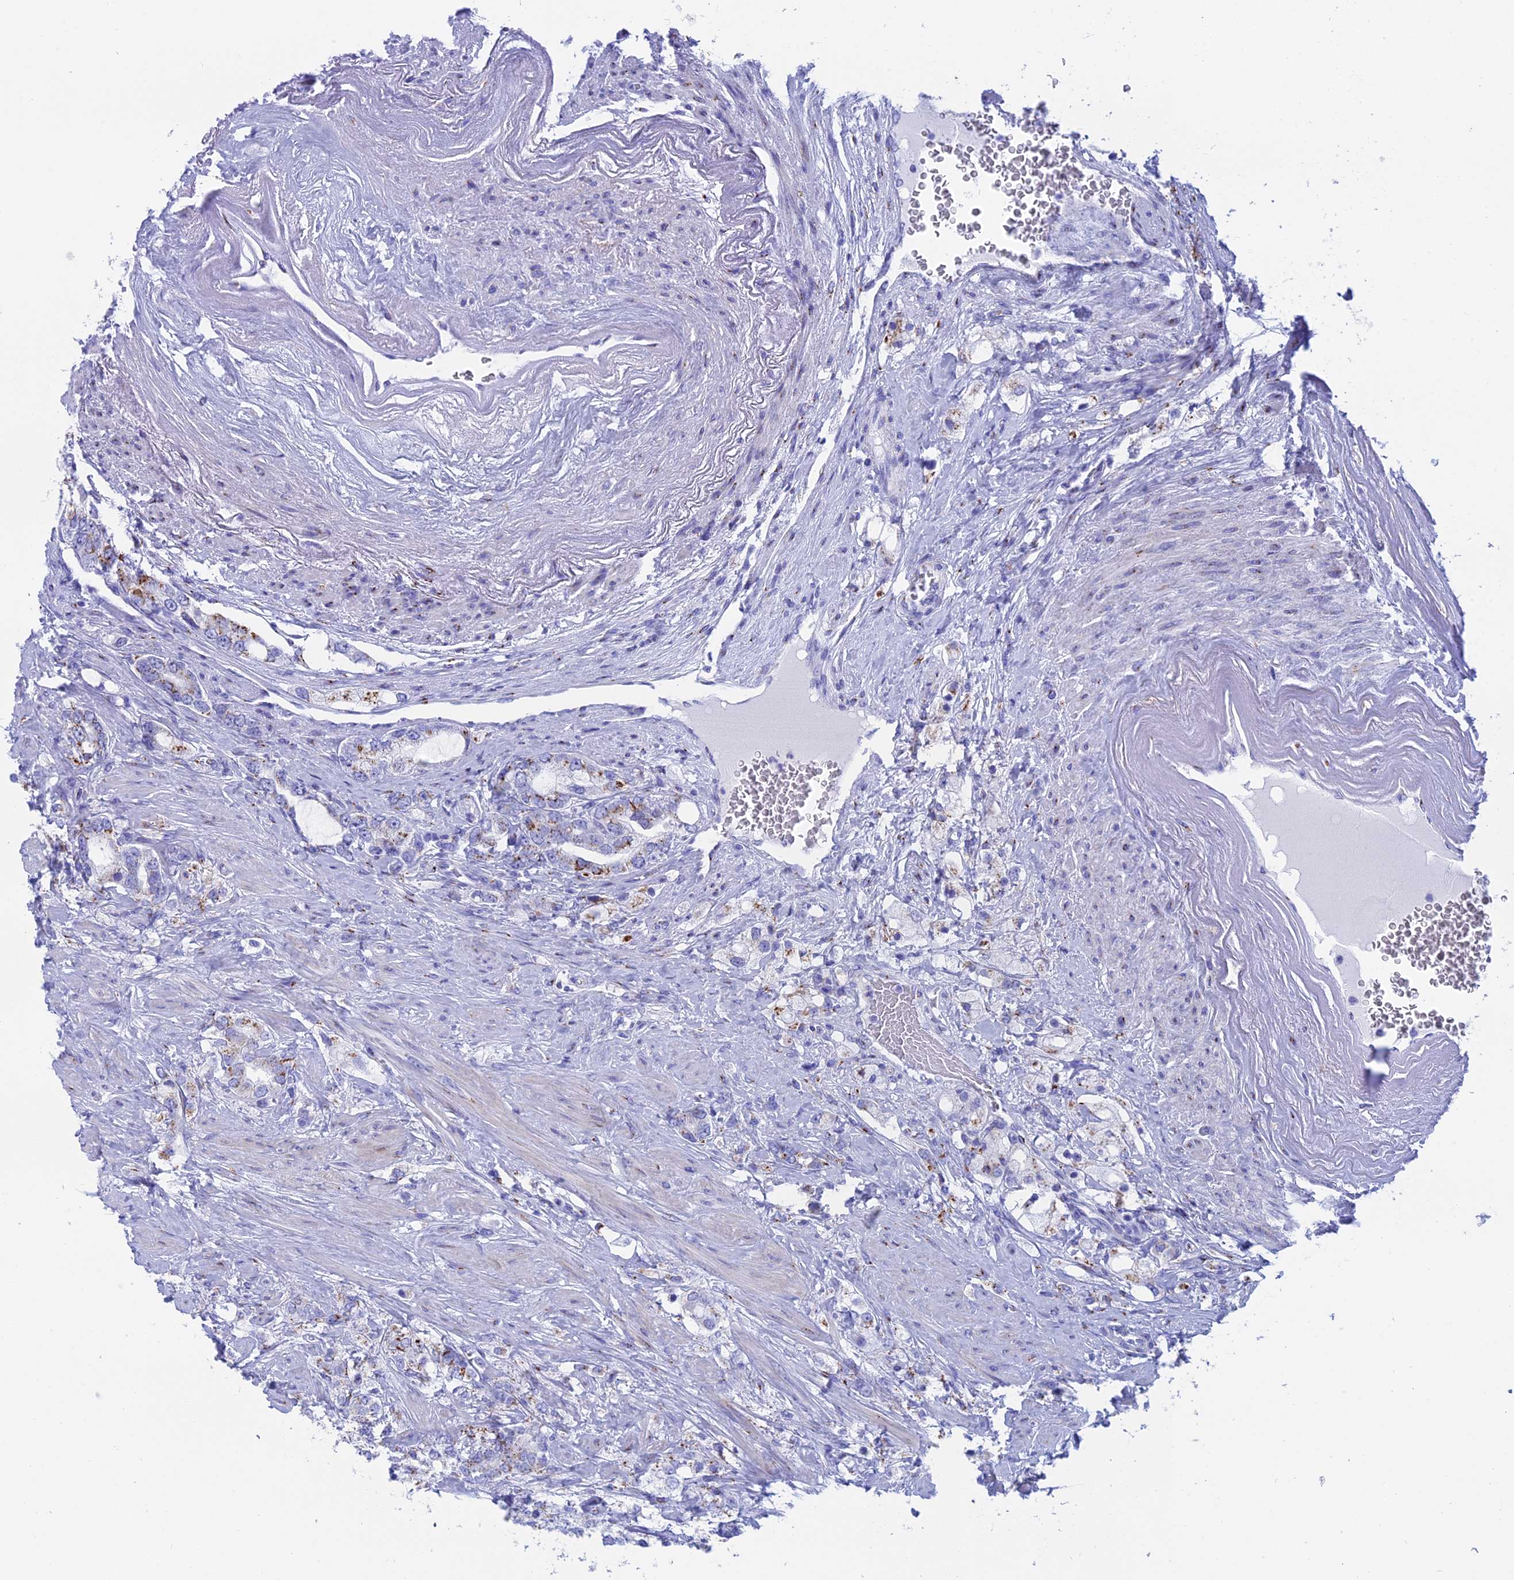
{"staining": {"intensity": "moderate", "quantity": "<25%", "location": "cytoplasmic/membranous"}, "tissue": "prostate cancer", "cell_type": "Tumor cells", "image_type": "cancer", "snomed": [{"axis": "morphology", "description": "Adenocarcinoma, High grade"}, {"axis": "topography", "description": "Prostate"}], "caption": "Approximately <25% of tumor cells in prostate cancer (adenocarcinoma (high-grade)) demonstrate moderate cytoplasmic/membranous protein staining as visualized by brown immunohistochemical staining.", "gene": "ERICH4", "patient": {"sex": "male", "age": 64}}